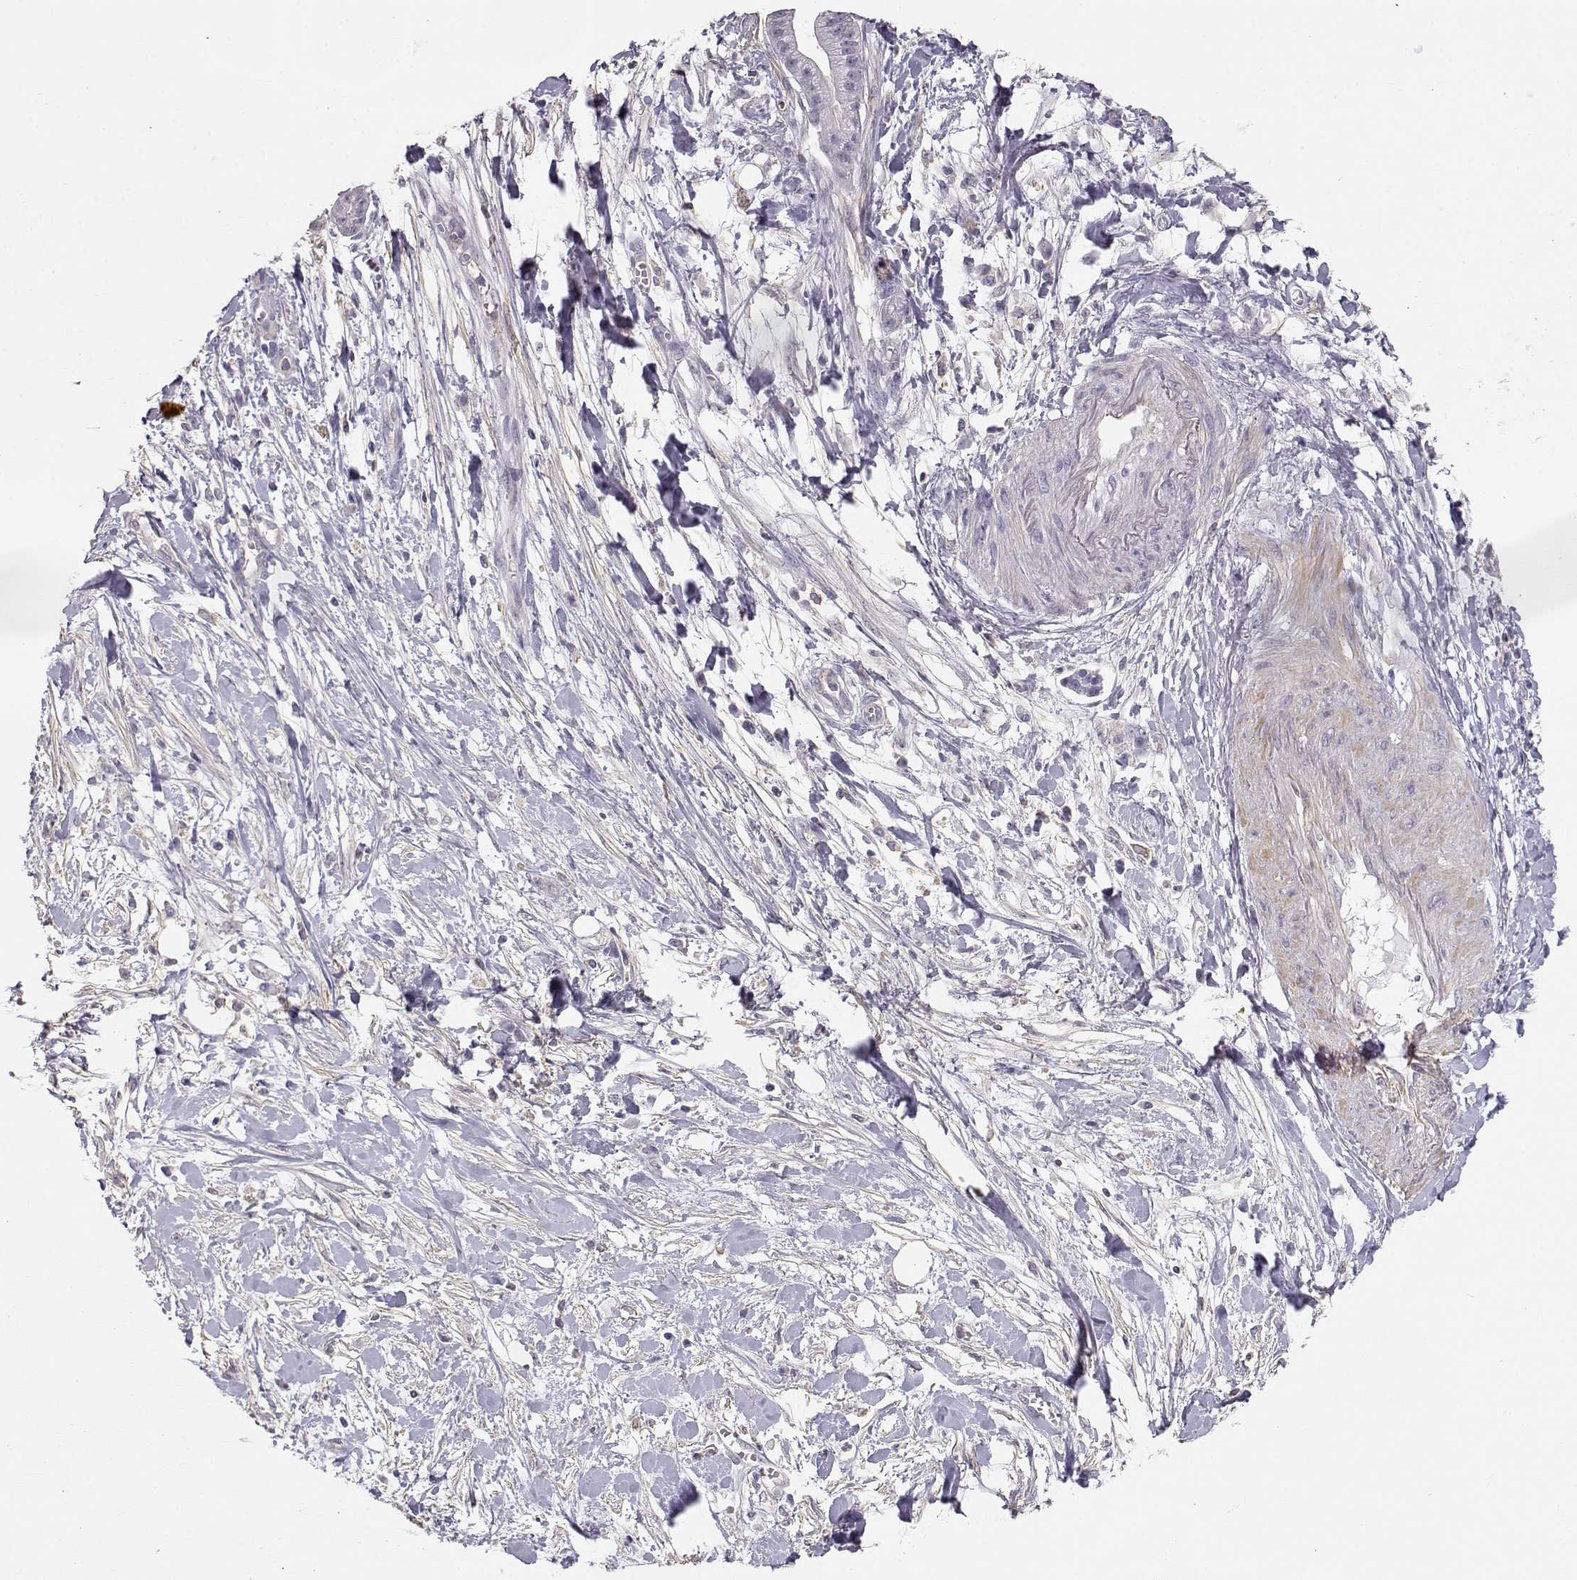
{"staining": {"intensity": "negative", "quantity": "none", "location": "none"}, "tissue": "pancreatic cancer", "cell_type": "Tumor cells", "image_type": "cancer", "snomed": [{"axis": "morphology", "description": "Normal tissue, NOS"}, {"axis": "morphology", "description": "Adenocarcinoma, NOS"}, {"axis": "topography", "description": "Lymph node"}, {"axis": "topography", "description": "Pancreas"}], "caption": "High magnification brightfield microscopy of pancreatic adenocarcinoma stained with DAB (3,3'-diaminobenzidine) (brown) and counterstained with hematoxylin (blue): tumor cells show no significant expression.", "gene": "DAPL1", "patient": {"sex": "female", "age": 58}}